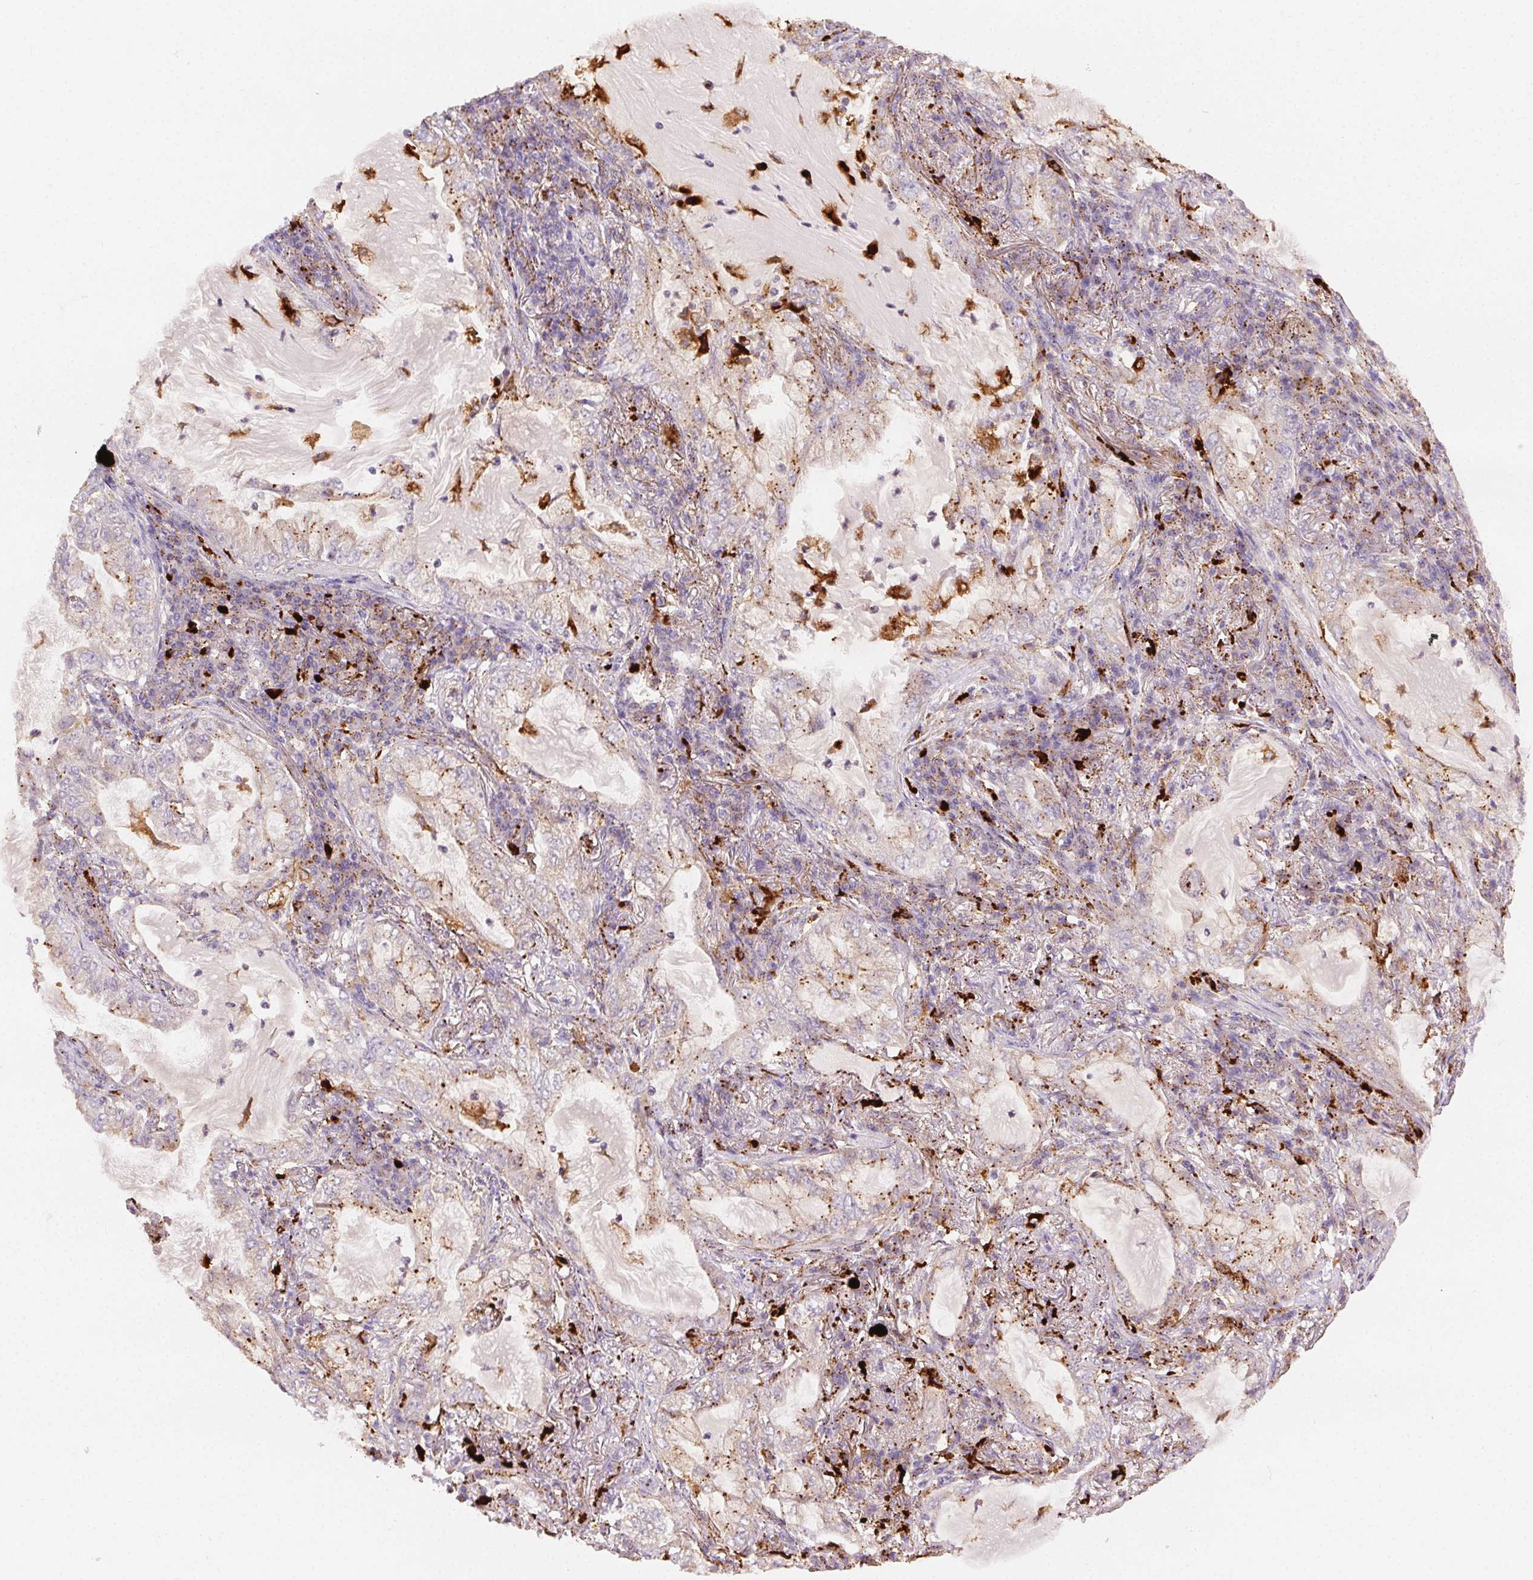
{"staining": {"intensity": "moderate", "quantity": "25%-75%", "location": "cytoplasmic/membranous"}, "tissue": "lung cancer", "cell_type": "Tumor cells", "image_type": "cancer", "snomed": [{"axis": "morphology", "description": "Adenocarcinoma, NOS"}, {"axis": "topography", "description": "Lung"}], "caption": "Protein expression analysis of human lung cancer reveals moderate cytoplasmic/membranous positivity in about 25%-75% of tumor cells.", "gene": "SCPEP1", "patient": {"sex": "female", "age": 73}}